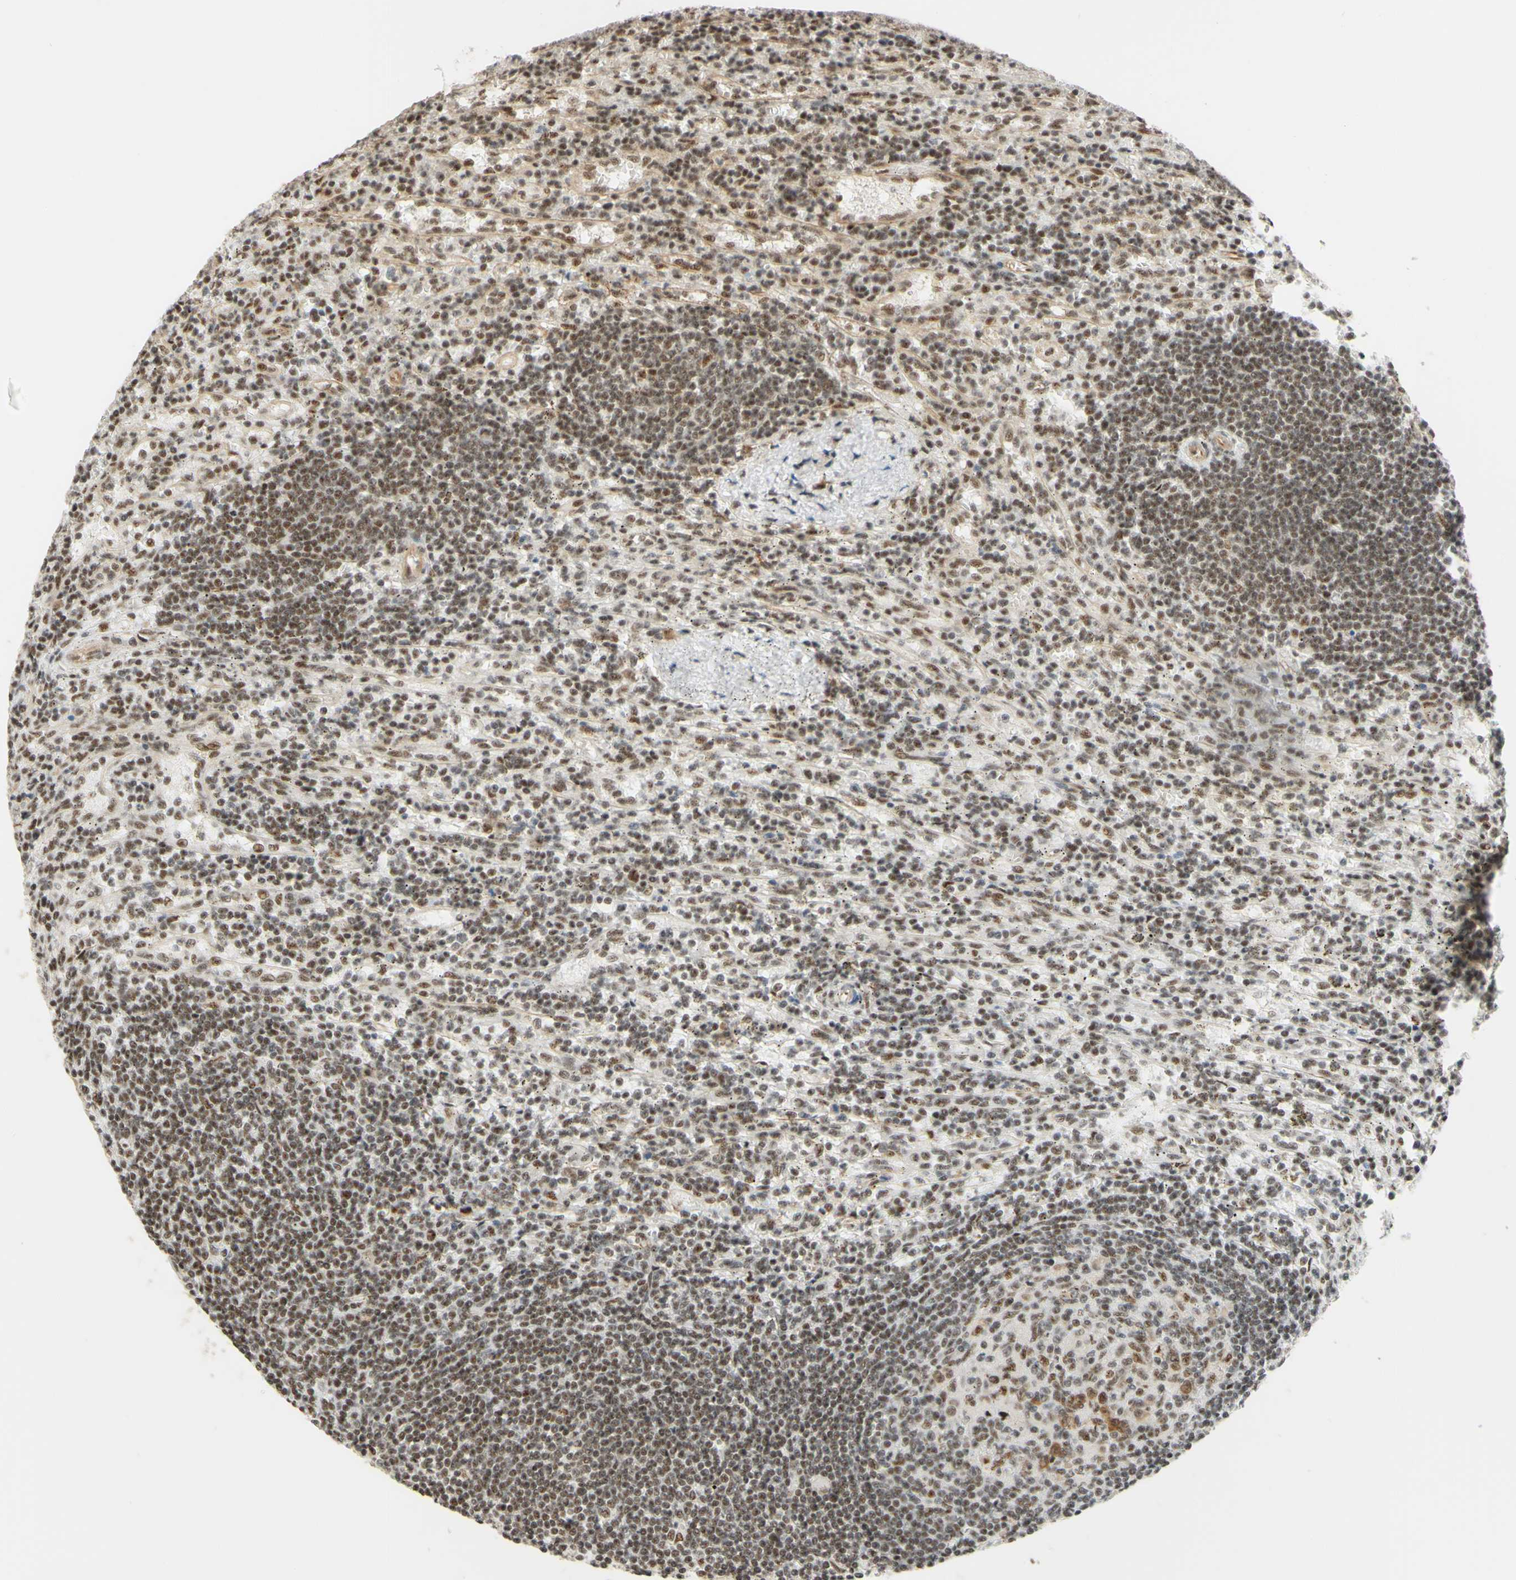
{"staining": {"intensity": "moderate", "quantity": ">75%", "location": "nuclear"}, "tissue": "lymphoma", "cell_type": "Tumor cells", "image_type": "cancer", "snomed": [{"axis": "morphology", "description": "Malignant lymphoma, non-Hodgkin's type, Low grade"}, {"axis": "topography", "description": "Spleen"}], "caption": "Immunohistochemical staining of lymphoma displays medium levels of moderate nuclear protein expression in about >75% of tumor cells.", "gene": "SAP18", "patient": {"sex": "male", "age": 76}}